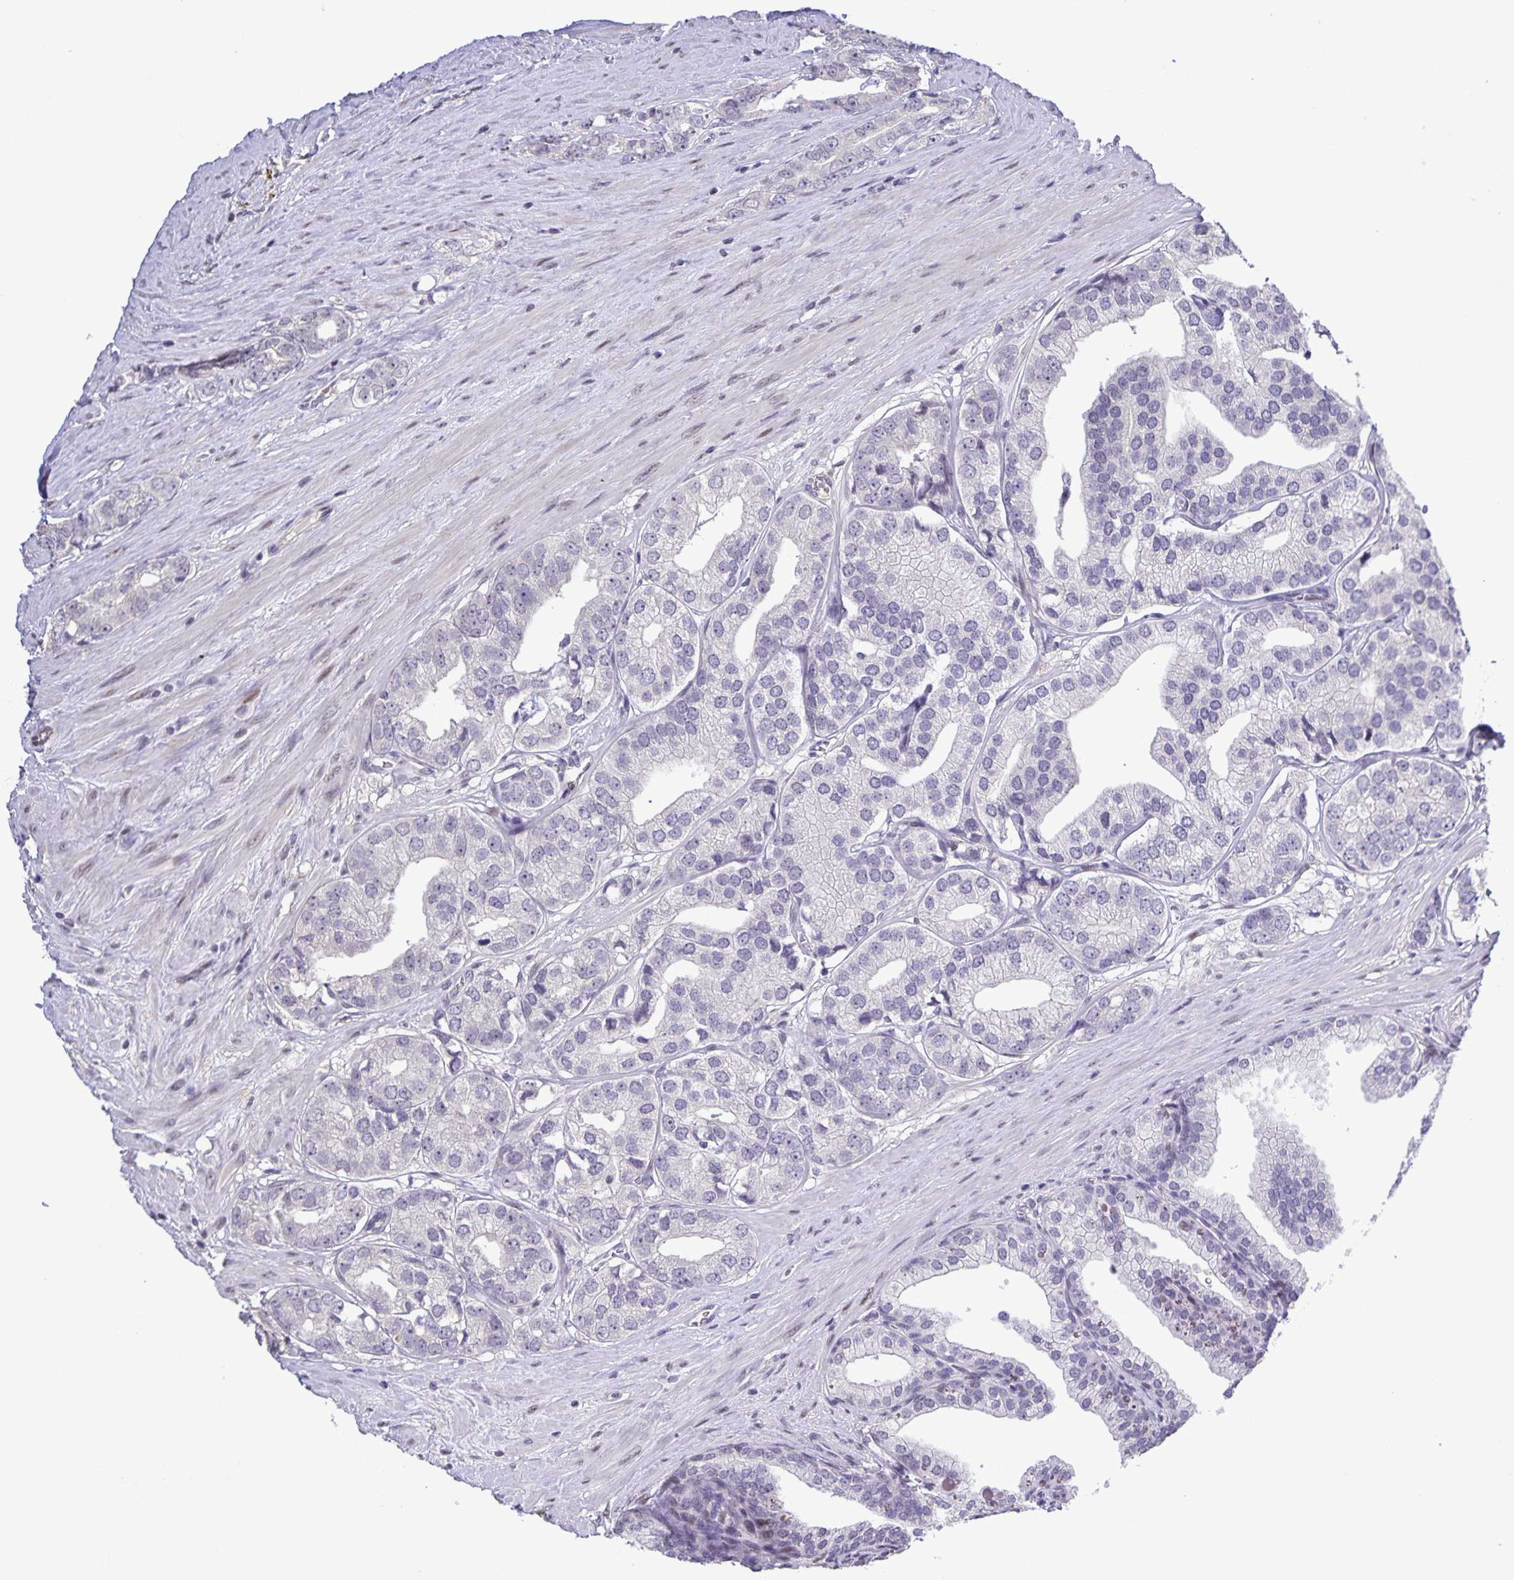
{"staining": {"intensity": "negative", "quantity": "none", "location": "none"}, "tissue": "prostate cancer", "cell_type": "Tumor cells", "image_type": "cancer", "snomed": [{"axis": "morphology", "description": "Adenocarcinoma, High grade"}, {"axis": "topography", "description": "Prostate"}], "caption": "Prostate cancer was stained to show a protein in brown. There is no significant staining in tumor cells. Nuclei are stained in blue.", "gene": "ONECUT2", "patient": {"sex": "male", "age": 58}}